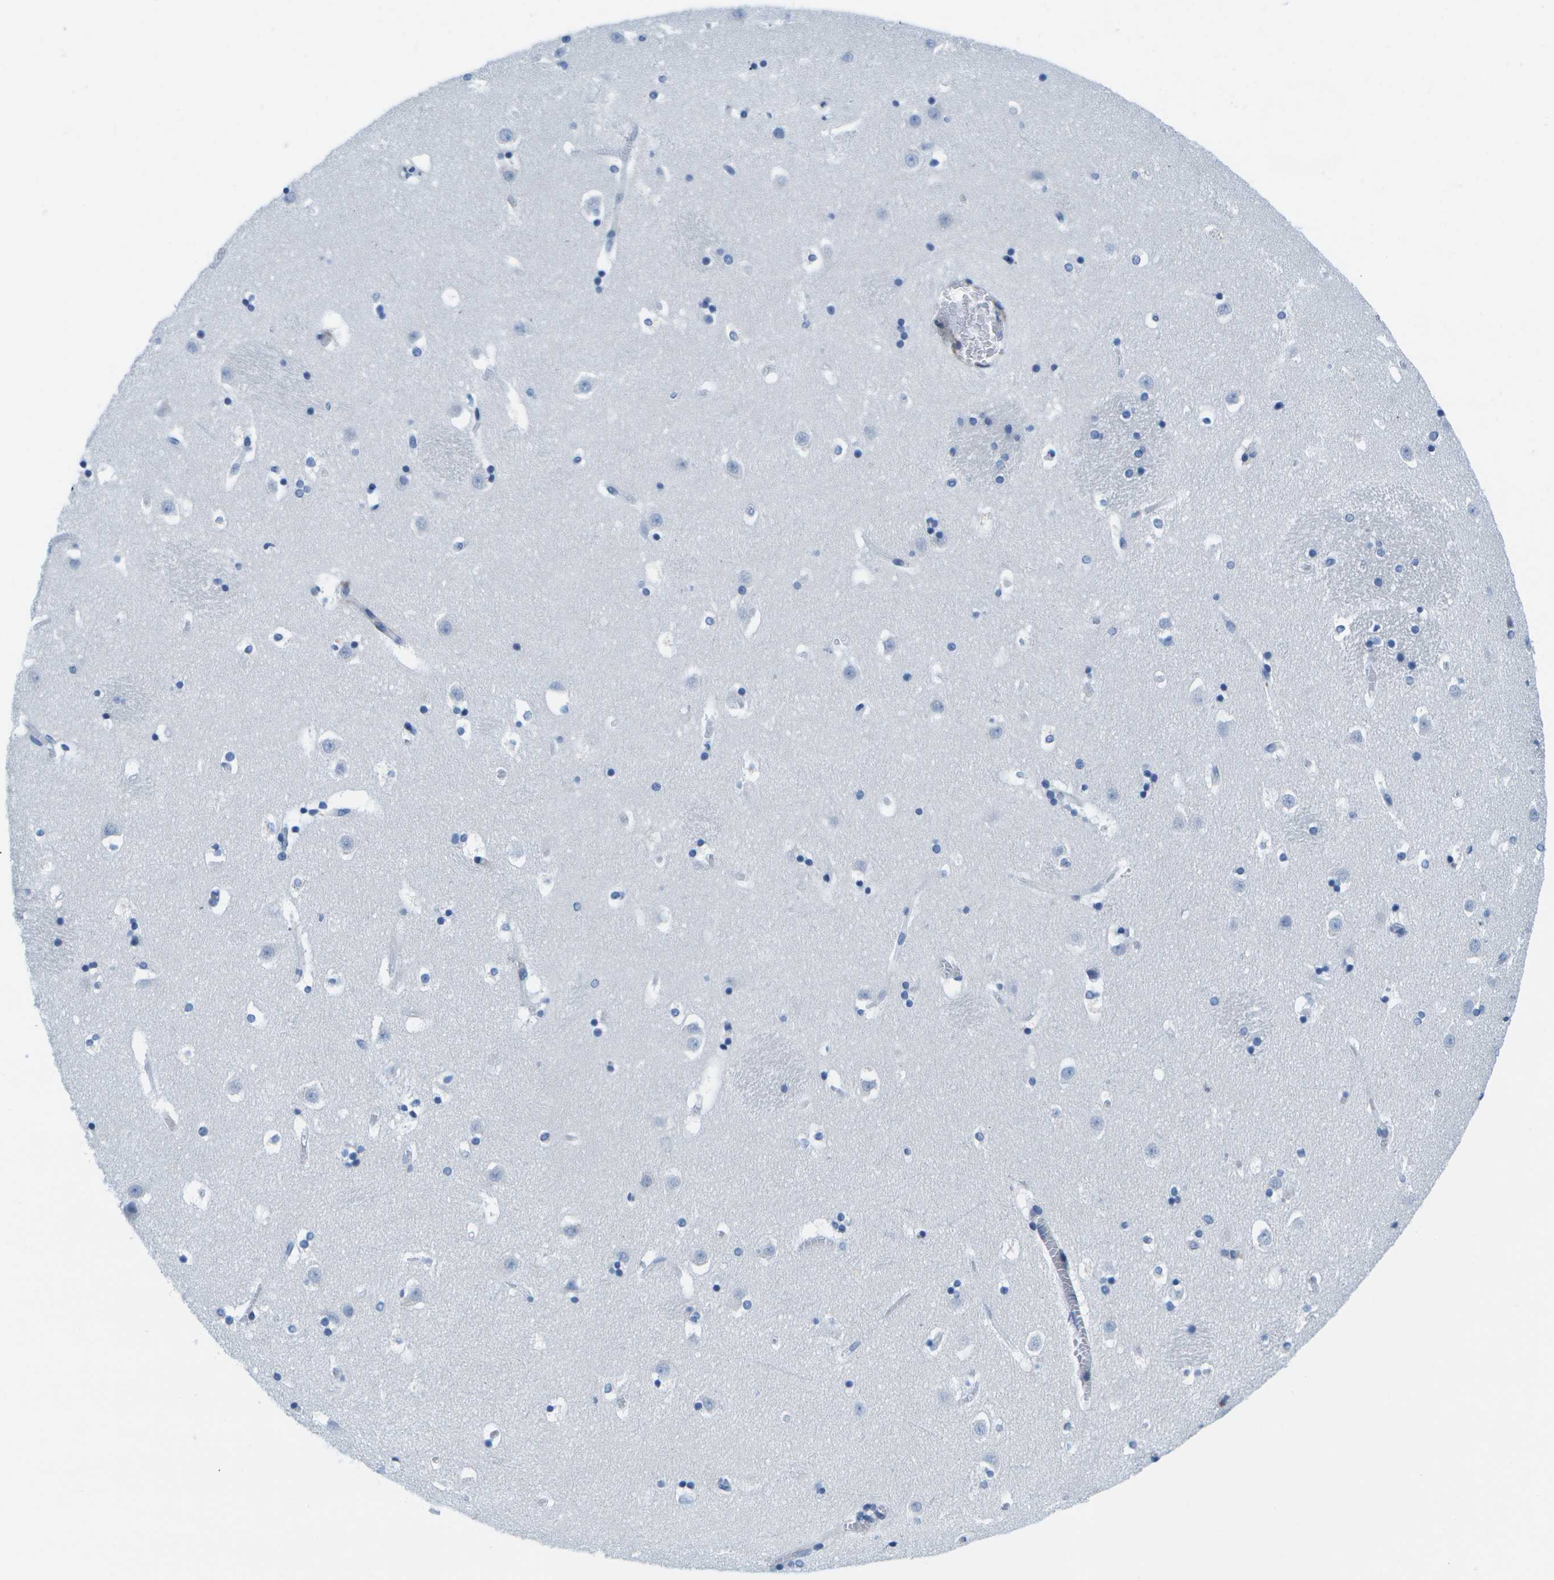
{"staining": {"intensity": "negative", "quantity": "none", "location": "none"}, "tissue": "caudate", "cell_type": "Glial cells", "image_type": "normal", "snomed": [{"axis": "morphology", "description": "Normal tissue, NOS"}, {"axis": "topography", "description": "Lateral ventricle wall"}], "caption": "A high-resolution micrograph shows immunohistochemistry staining of normal caudate, which demonstrates no significant expression in glial cells.", "gene": "ADGRG6", "patient": {"sex": "male", "age": 45}}